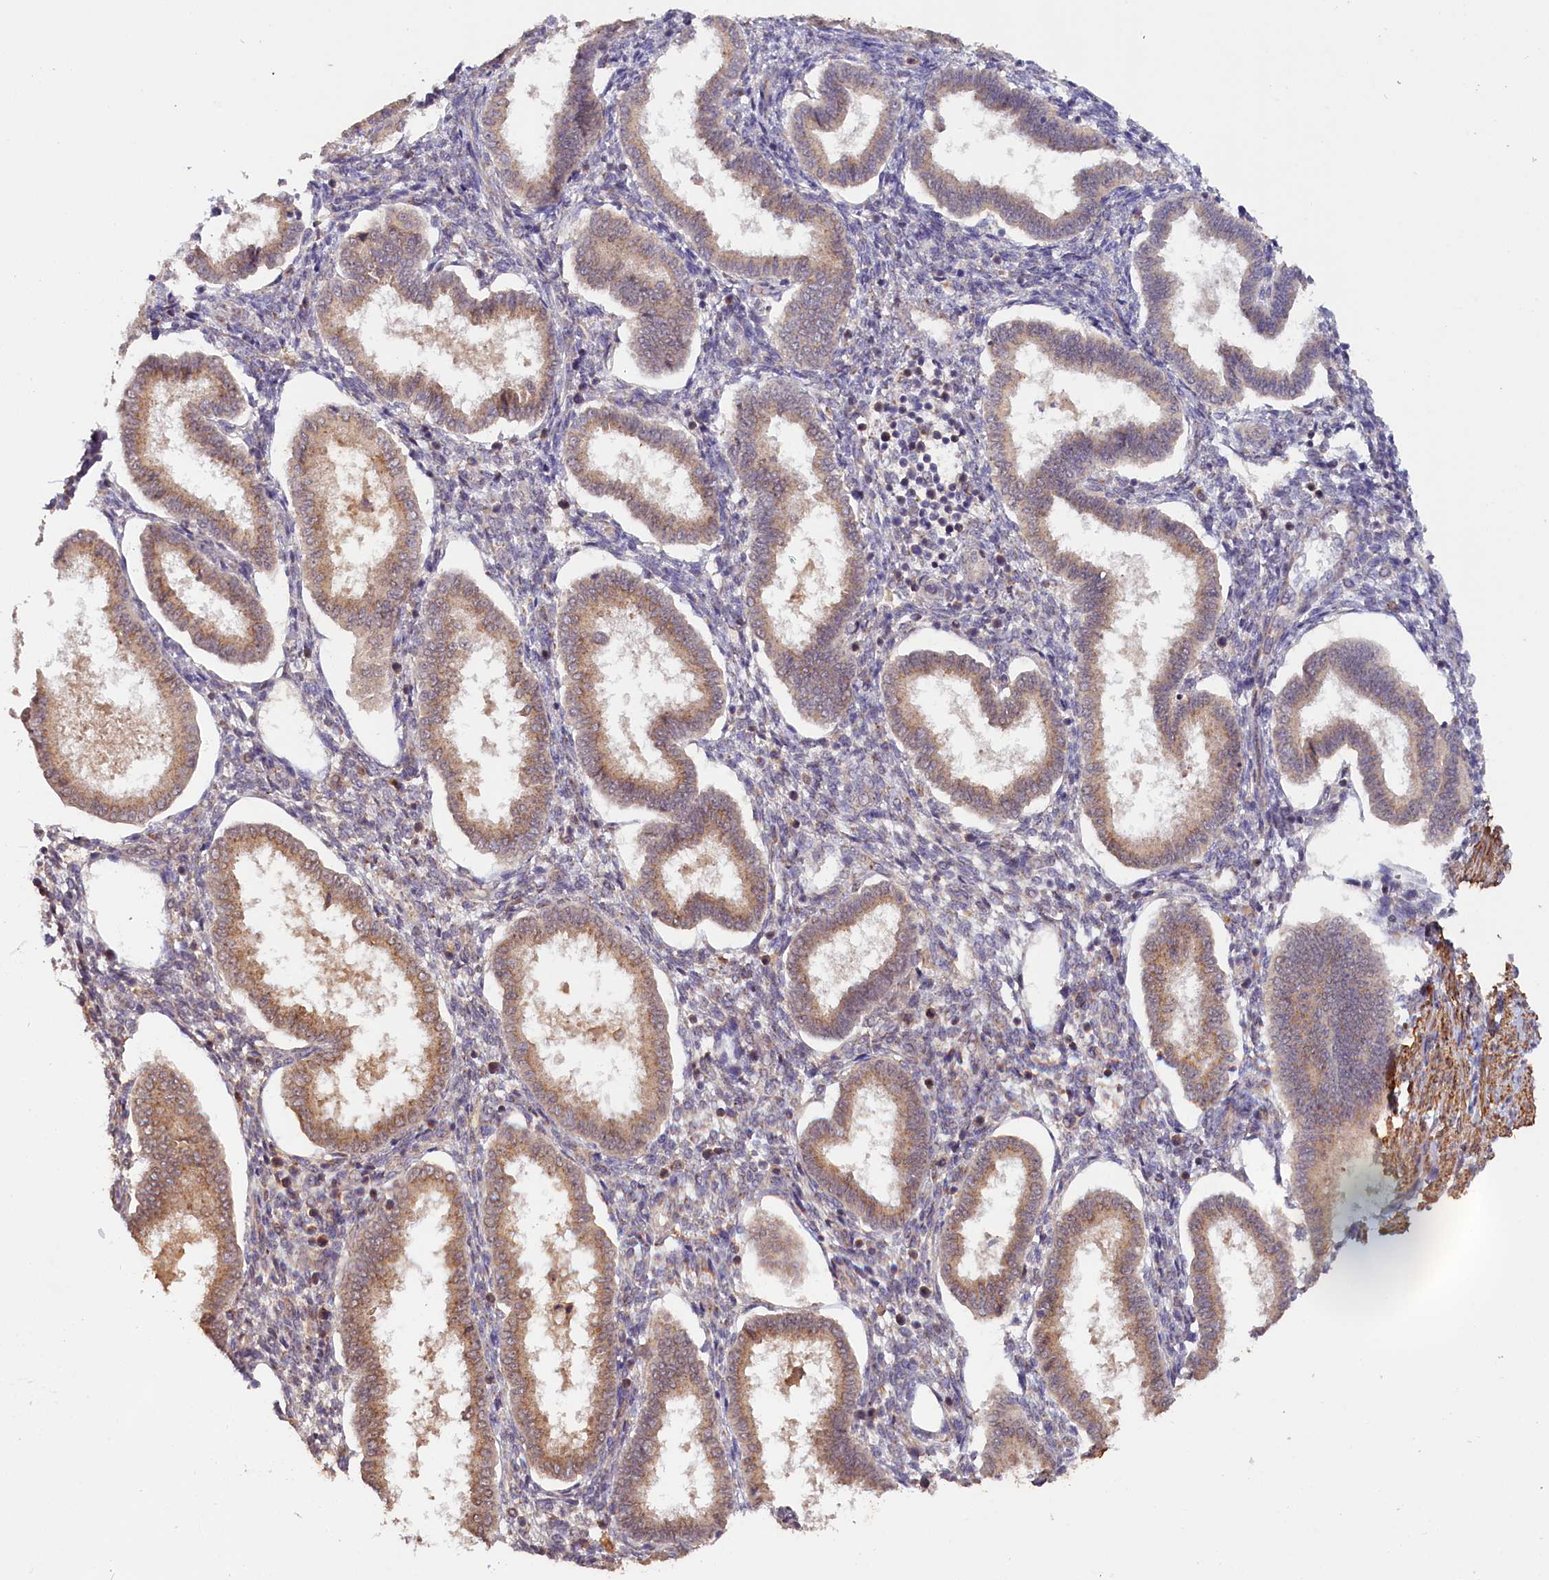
{"staining": {"intensity": "moderate", "quantity": "<25%", "location": "cytoplasmic/membranous"}, "tissue": "endometrium", "cell_type": "Cells in endometrial stroma", "image_type": "normal", "snomed": [{"axis": "morphology", "description": "Normal tissue, NOS"}, {"axis": "topography", "description": "Endometrium"}], "caption": "Immunohistochemical staining of unremarkable human endometrium reveals <25% levels of moderate cytoplasmic/membranous protein positivity in about <25% of cells in endometrial stroma. The protein is shown in brown color, while the nuclei are stained blue.", "gene": "TANGO6", "patient": {"sex": "female", "age": 24}}